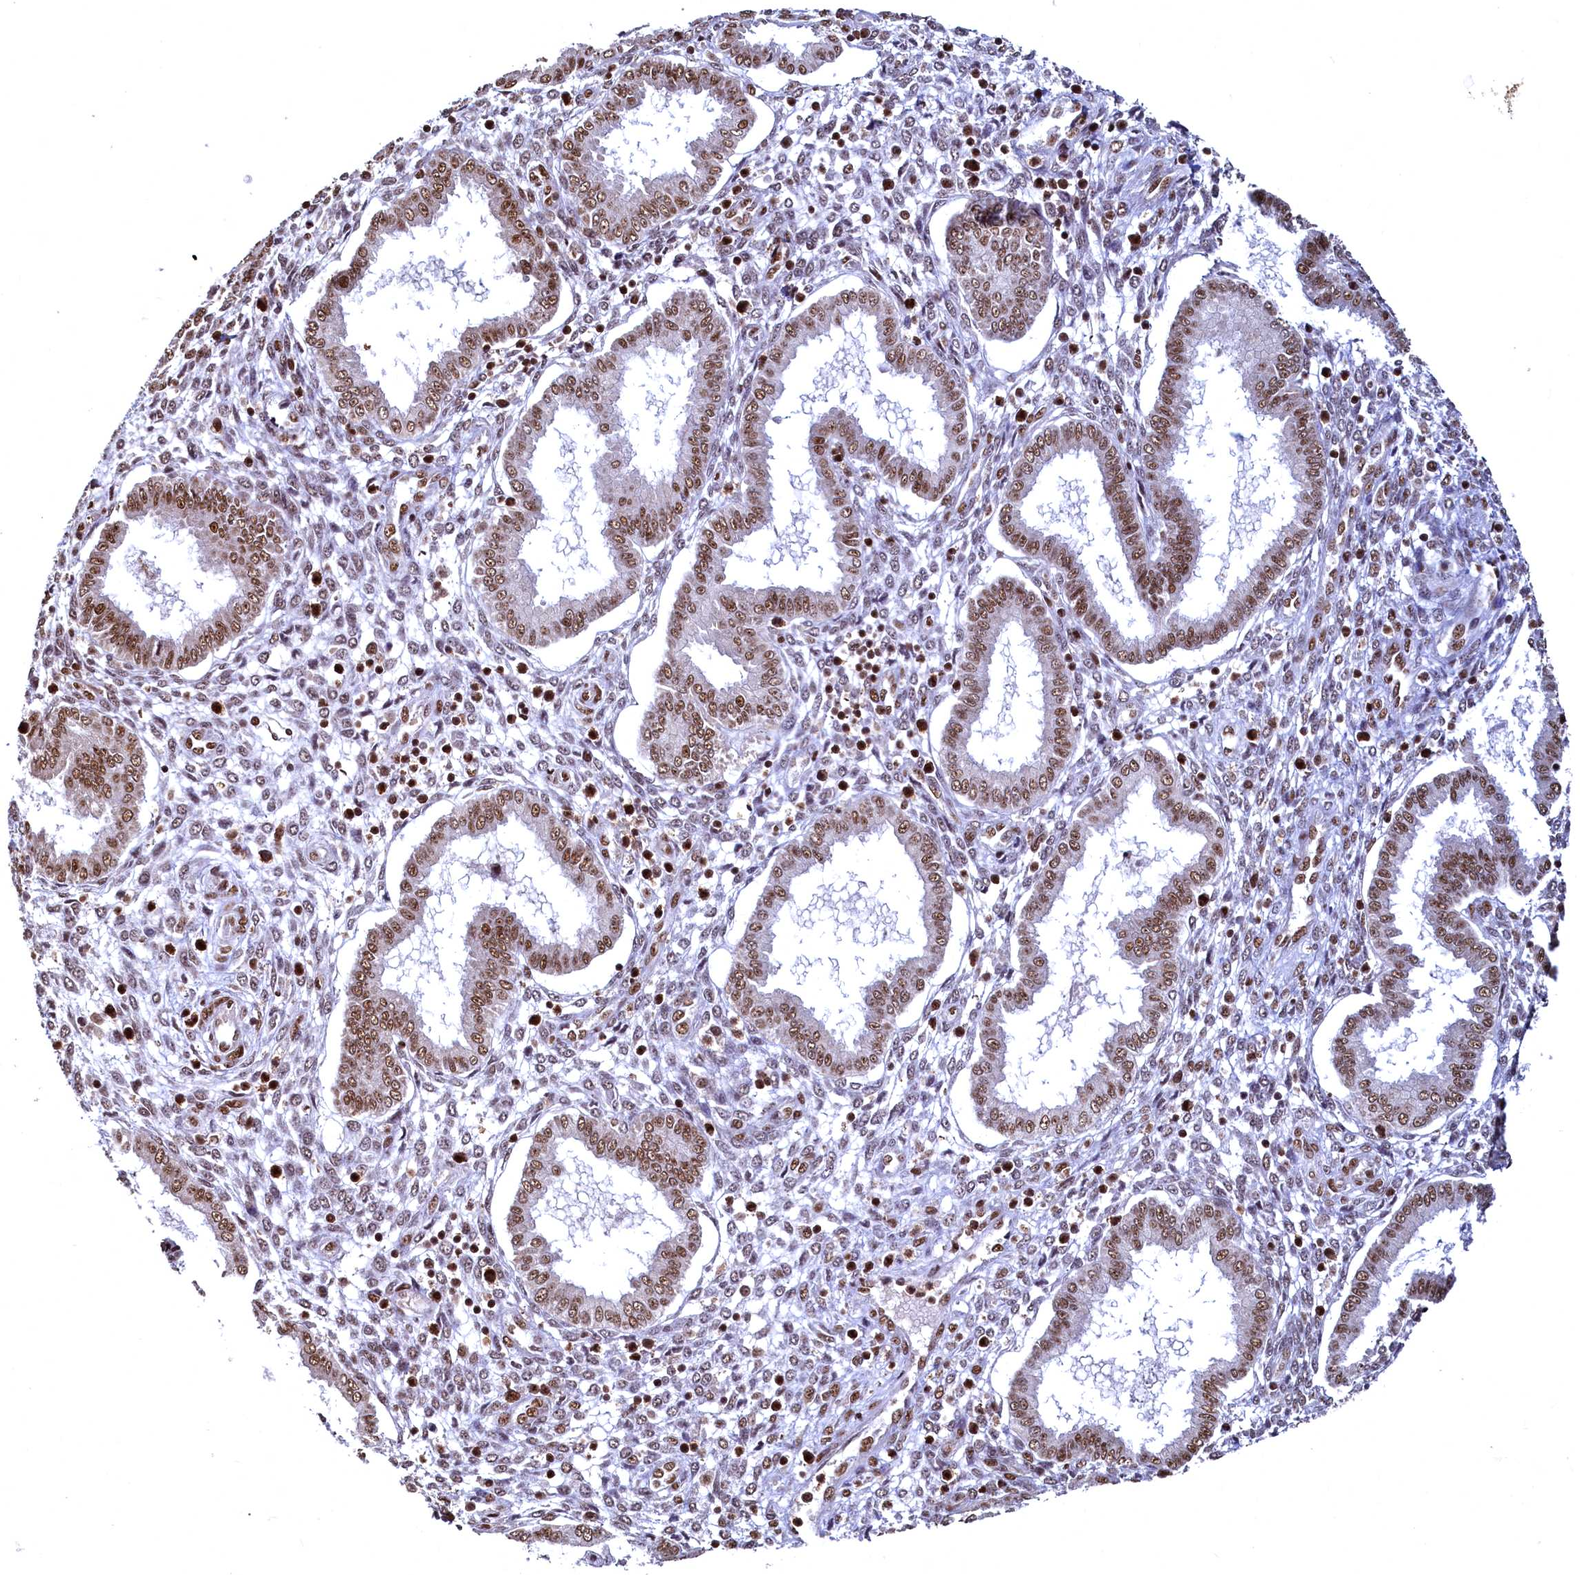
{"staining": {"intensity": "moderate", "quantity": "25%-75%", "location": "nuclear"}, "tissue": "endometrium", "cell_type": "Cells in endometrial stroma", "image_type": "normal", "snomed": [{"axis": "morphology", "description": "Normal tissue, NOS"}, {"axis": "topography", "description": "Endometrium"}], "caption": "Cells in endometrial stroma display moderate nuclear staining in about 25%-75% of cells in normal endometrium. (IHC, brightfield microscopy, high magnification).", "gene": "RSRC2", "patient": {"sex": "female", "age": 24}}